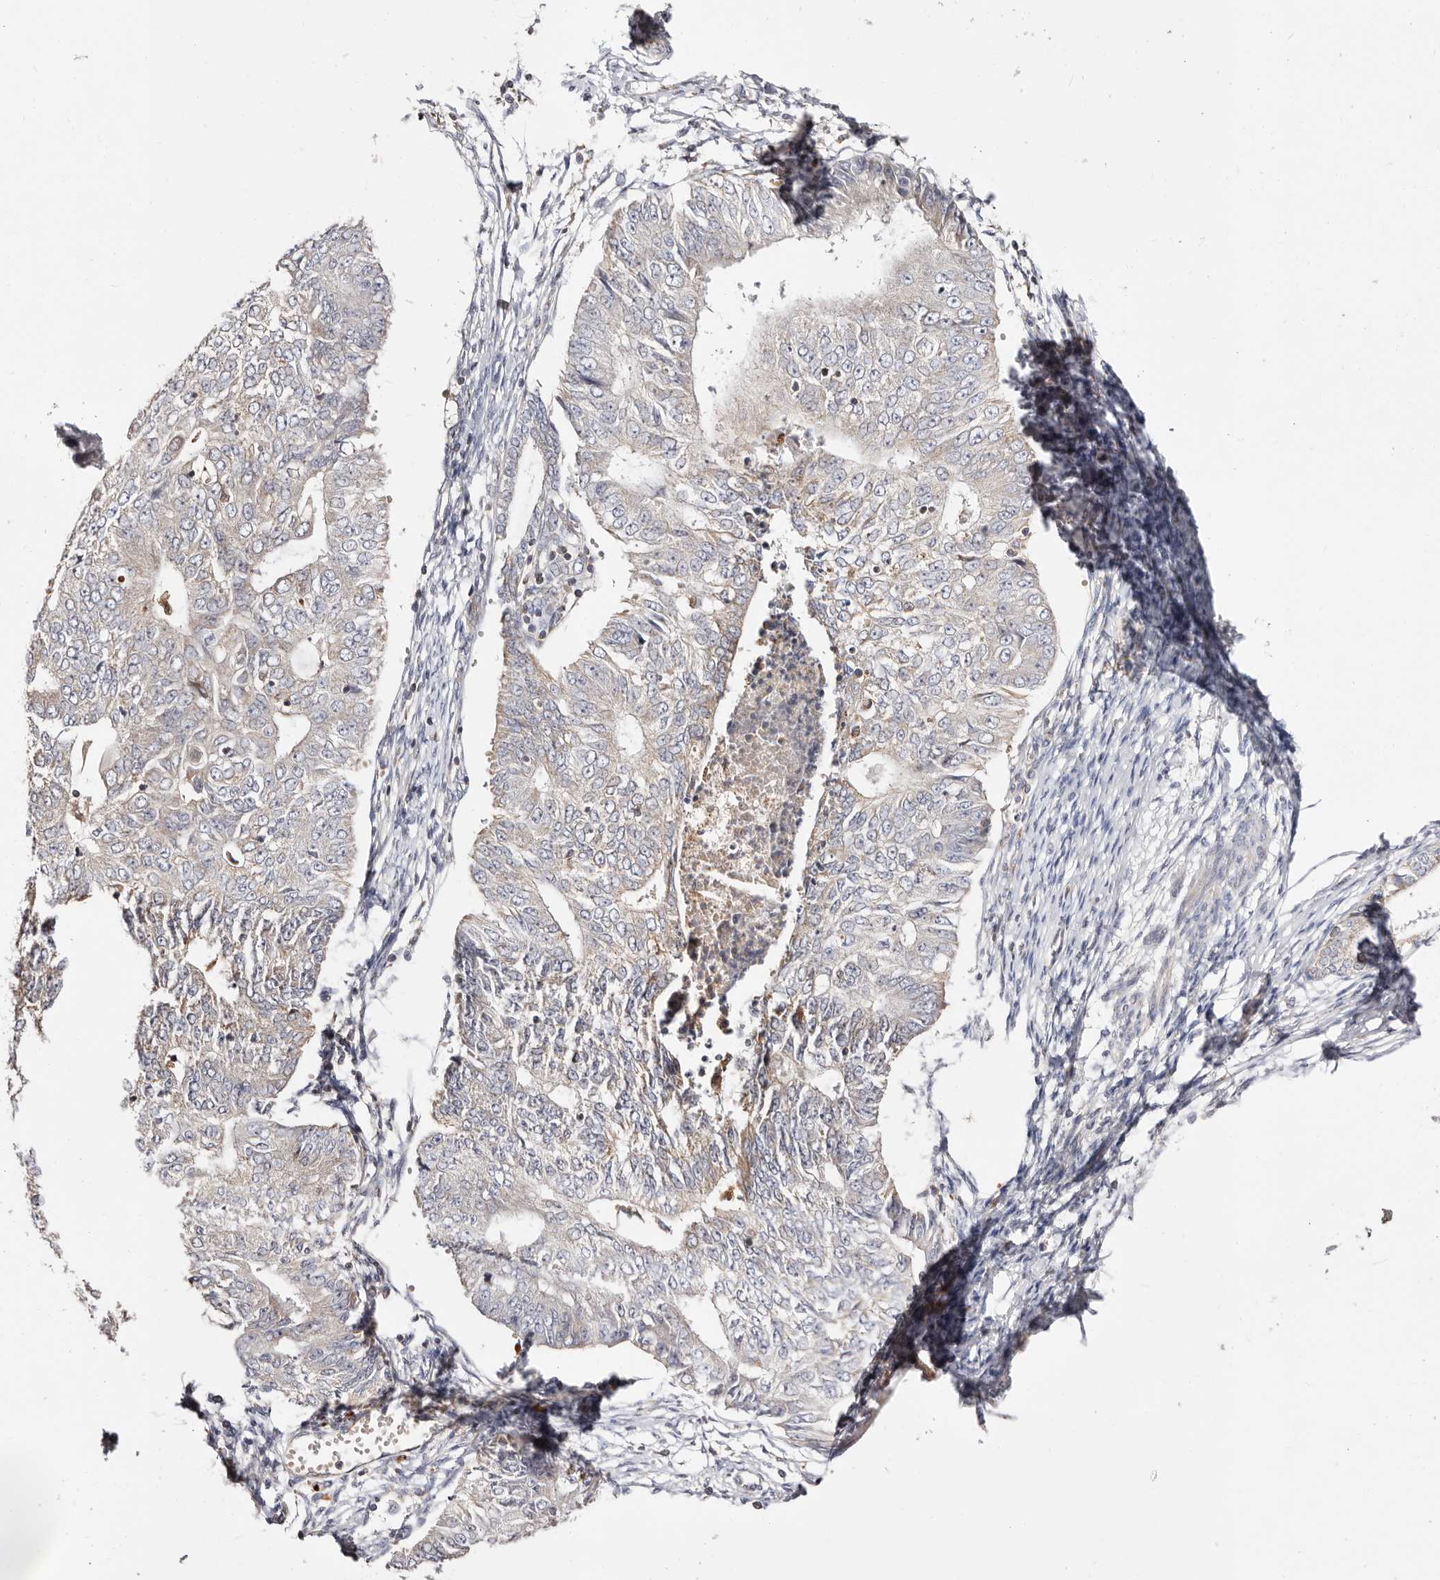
{"staining": {"intensity": "weak", "quantity": "<25%", "location": "cytoplasmic/membranous"}, "tissue": "endometrial cancer", "cell_type": "Tumor cells", "image_type": "cancer", "snomed": [{"axis": "morphology", "description": "Adenocarcinoma, NOS"}, {"axis": "topography", "description": "Endometrium"}], "caption": "Protein analysis of endometrial cancer (adenocarcinoma) reveals no significant positivity in tumor cells.", "gene": "MAPK1", "patient": {"sex": "female", "age": 32}}